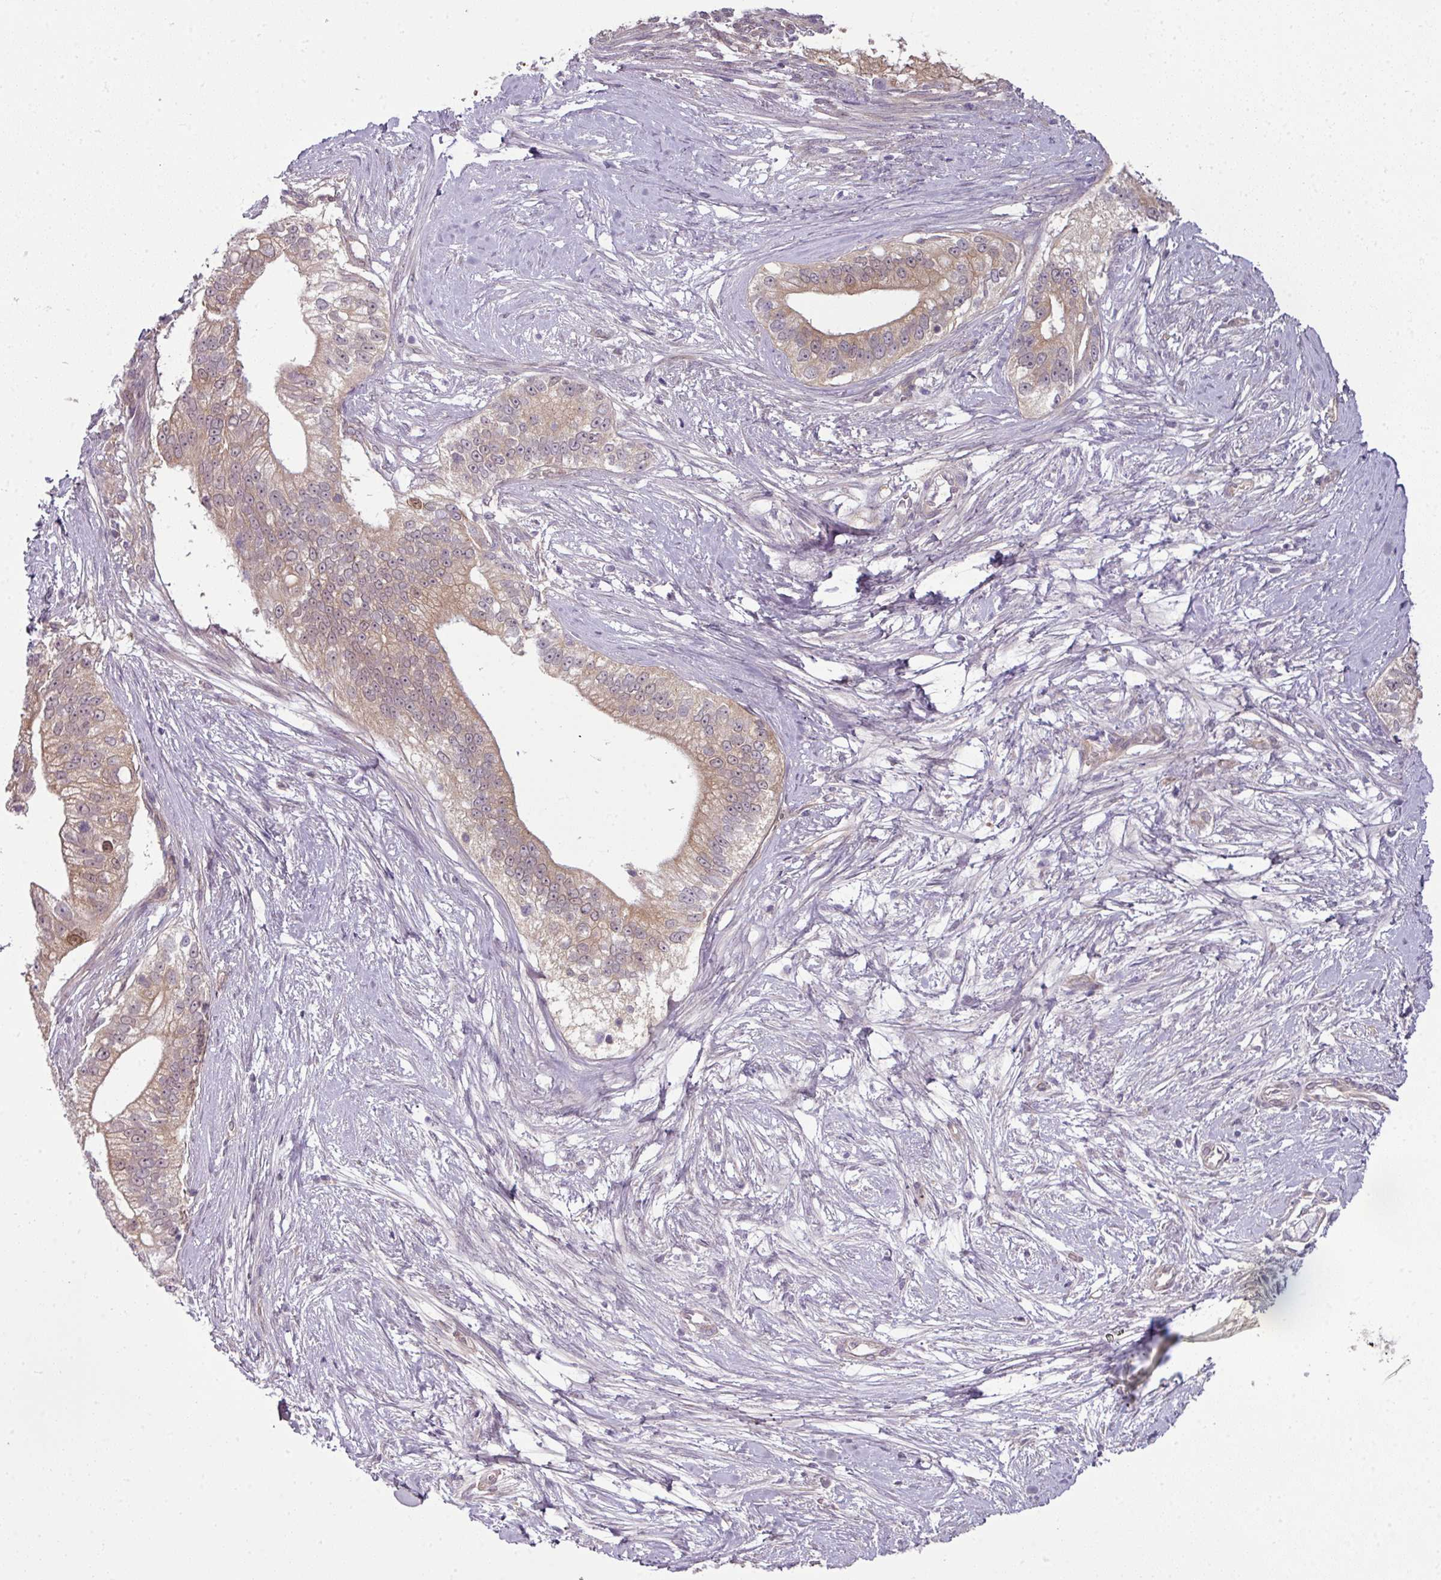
{"staining": {"intensity": "weak", "quantity": "25%-75%", "location": "cytoplasmic/membranous"}, "tissue": "pancreatic cancer", "cell_type": "Tumor cells", "image_type": "cancer", "snomed": [{"axis": "morphology", "description": "Adenocarcinoma, NOS"}, {"axis": "topography", "description": "Pancreas"}], "caption": "About 25%-75% of tumor cells in adenocarcinoma (pancreatic) display weak cytoplasmic/membranous protein staining as visualized by brown immunohistochemical staining.", "gene": "DERPC", "patient": {"sex": "male", "age": 70}}